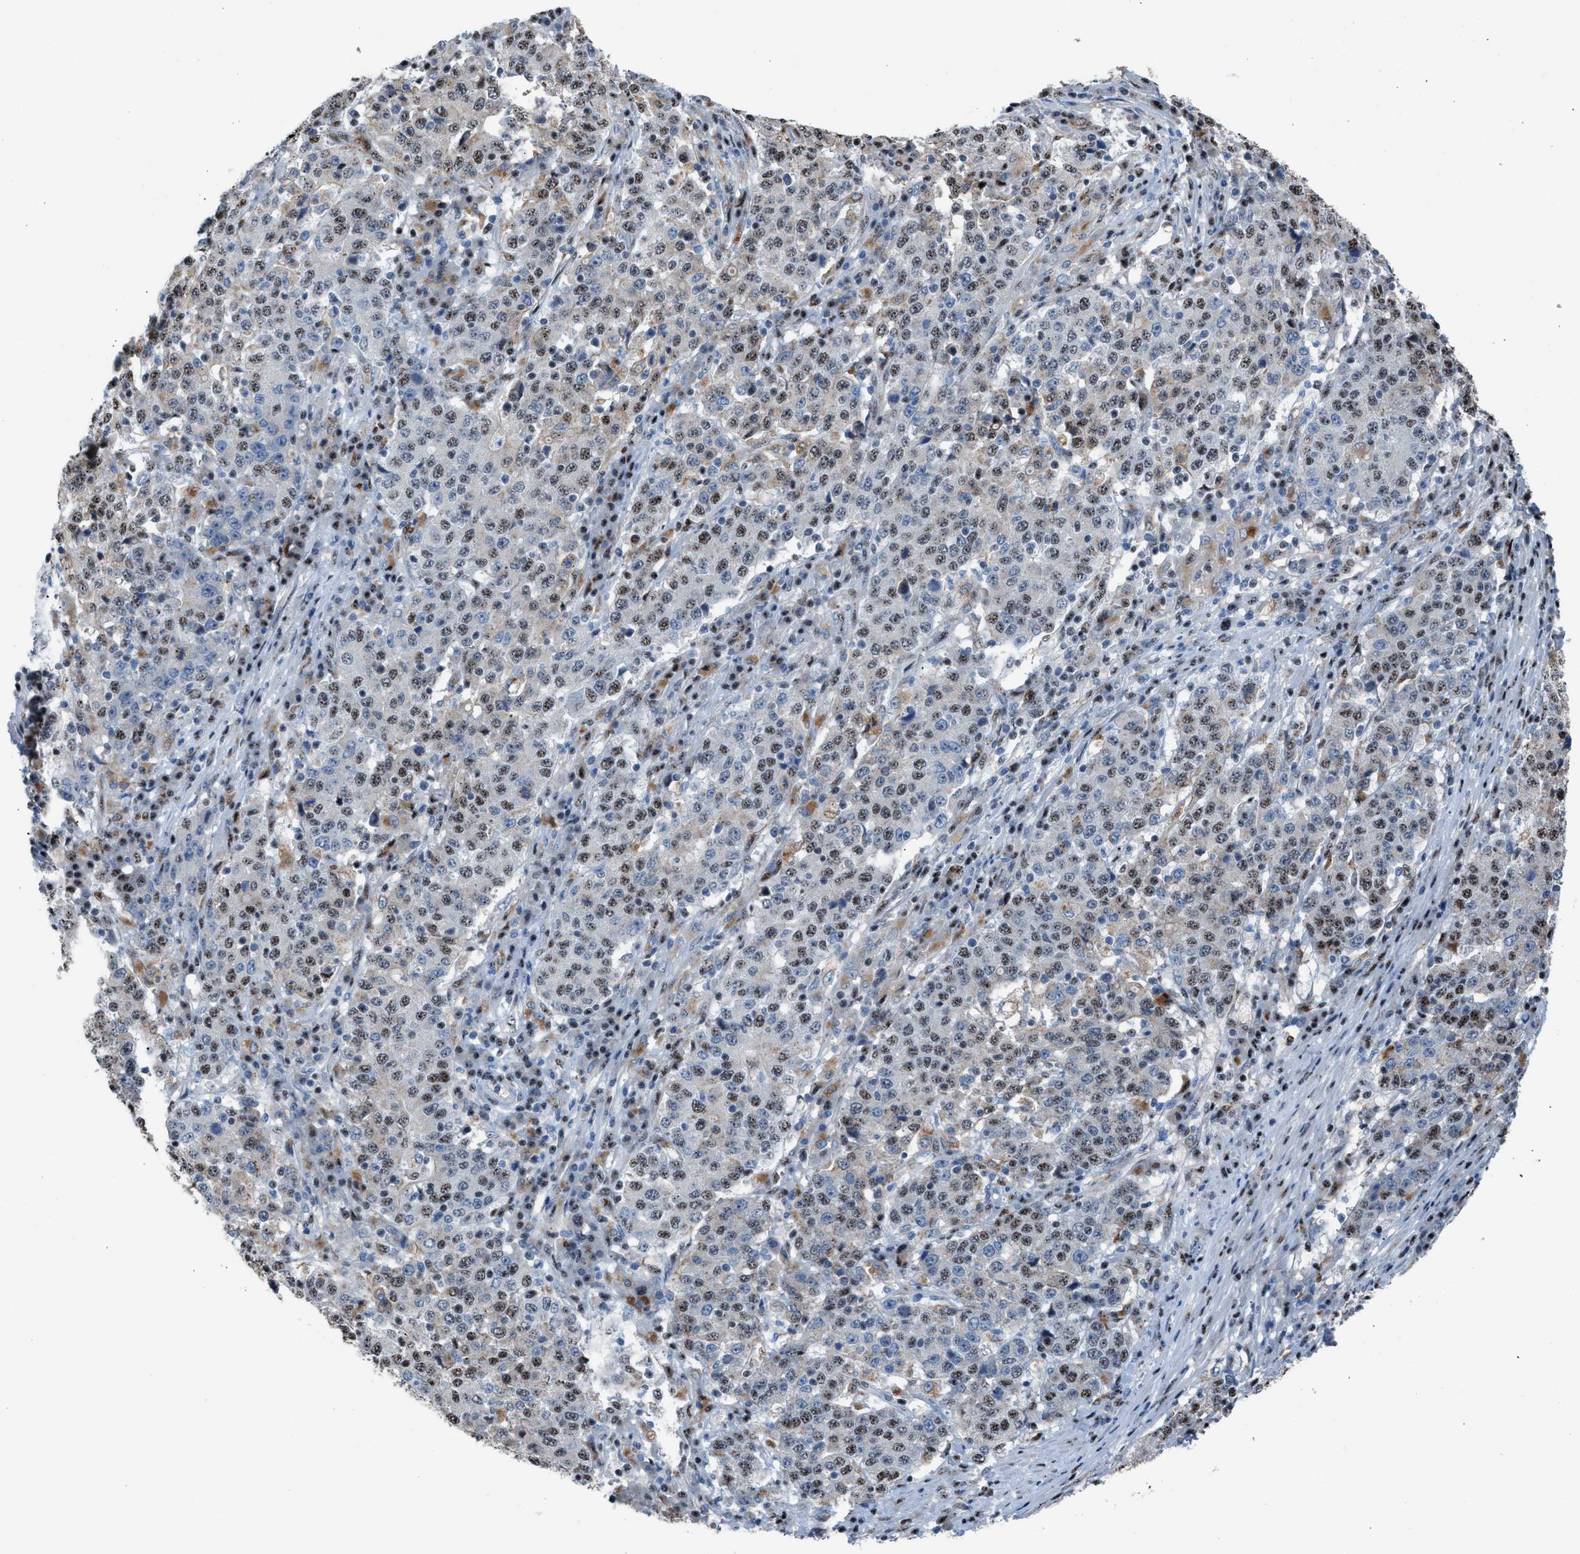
{"staining": {"intensity": "weak", "quantity": ">75%", "location": "nuclear"}, "tissue": "stomach cancer", "cell_type": "Tumor cells", "image_type": "cancer", "snomed": [{"axis": "morphology", "description": "Adenocarcinoma, NOS"}, {"axis": "topography", "description": "Stomach"}], "caption": "Protein expression analysis of human adenocarcinoma (stomach) reveals weak nuclear expression in approximately >75% of tumor cells.", "gene": "CENPP", "patient": {"sex": "male", "age": 59}}